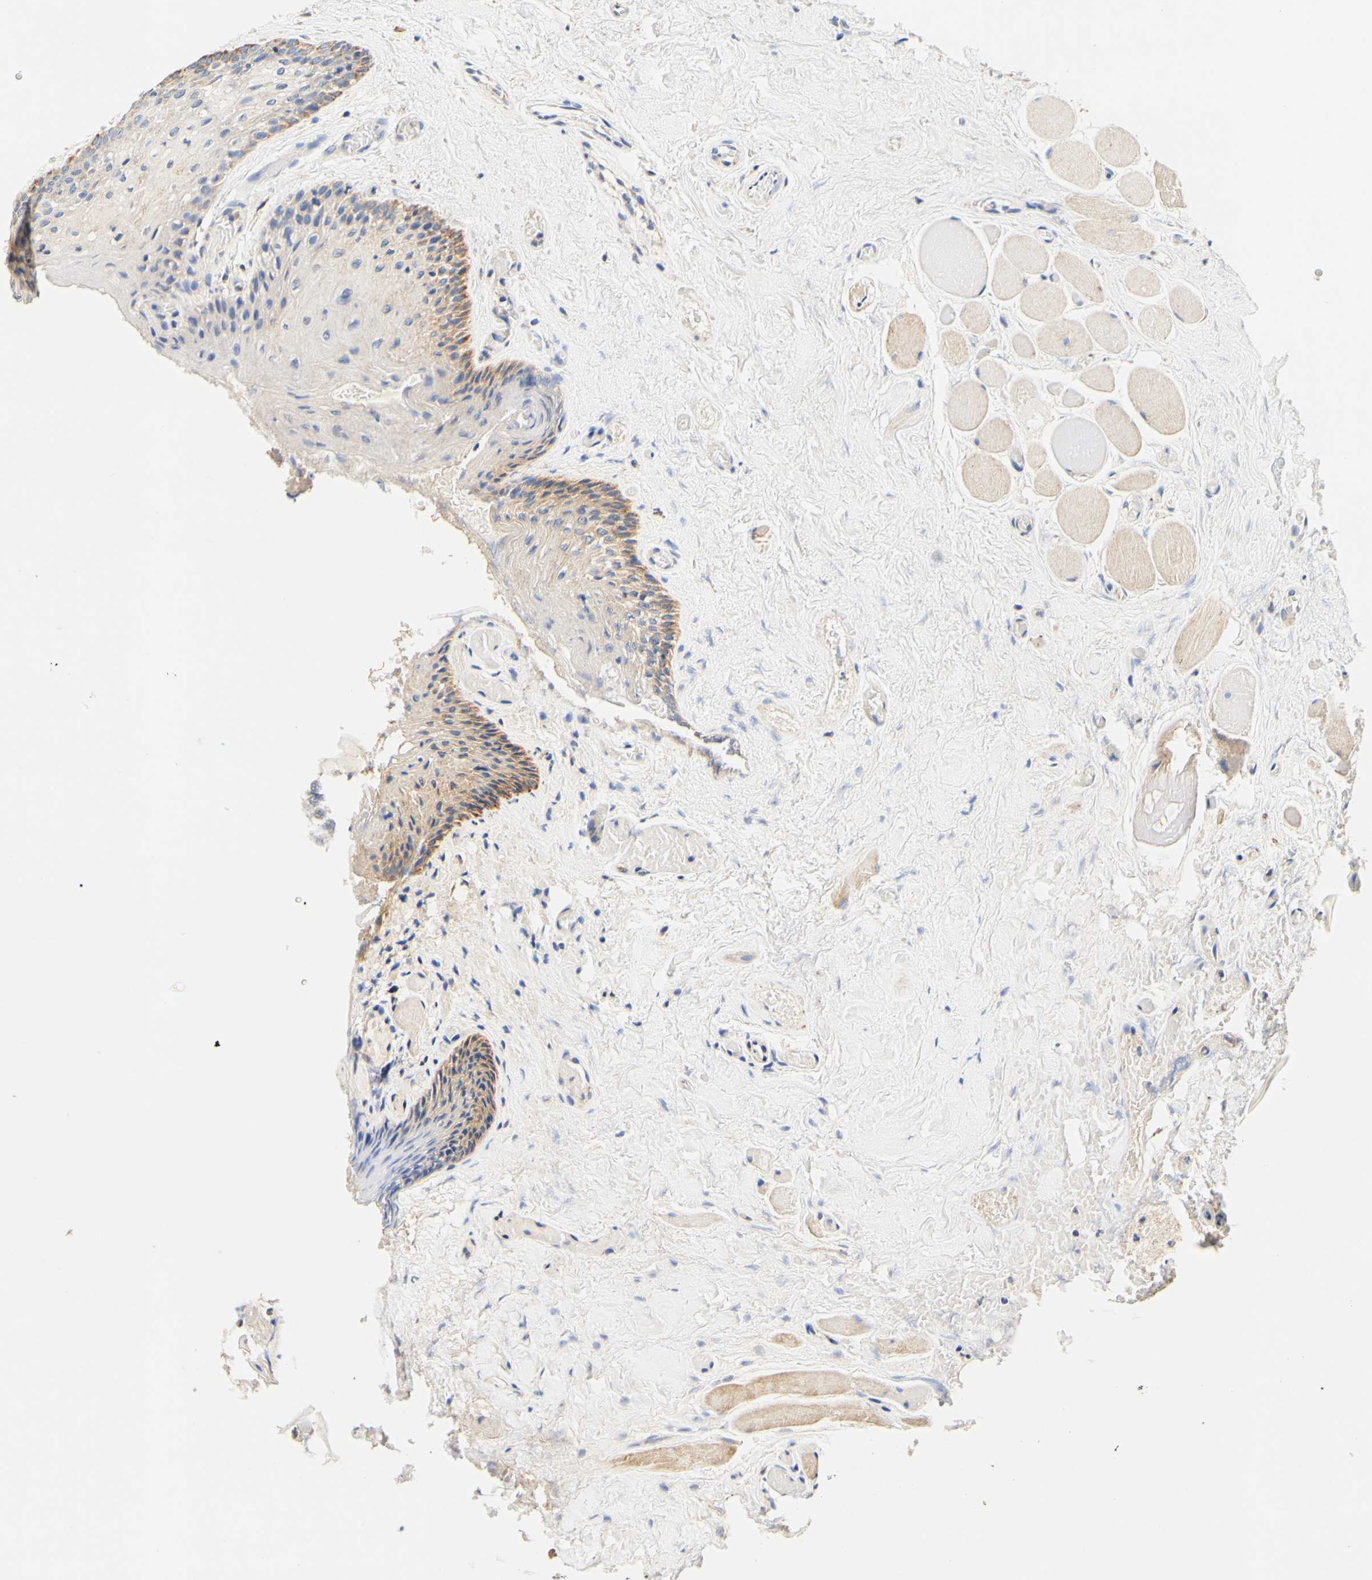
{"staining": {"intensity": "moderate", "quantity": "<25%", "location": "cytoplasmic/membranous"}, "tissue": "oral mucosa", "cell_type": "Squamous epithelial cells", "image_type": "normal", "snomed": [{"axis": "morphology", "description": "Normal tissue, NOS"}, {"axis": "morphology", "description": "Squamous cell carcinoma, NOS"}, {"axis": "topography", "description": "Skeletal muscle"}, {"axis": "topography", "description": "Adipose tissue"}, {"axis": "topography", "description": "Vascular tissue"}, {"axis": "topography", "description": "Oral tissue"}, {"axis": "topography", "description": "Peripheral nerve tissue"}, {"axis": "topography", "description": "Head-Neck"}], "caption": "Squamous epithelial cells display low levels of moderate cytoplasmic/membranous positivity in approximately <25% of cells in unremarkable oral mucosa. Using DAB (brown) and hematoxylin (blue) stains, captured at high magnification using brightfield microscopy.", "gene": "CAMK4", "patient": {"sex": "male", "age": 71}}